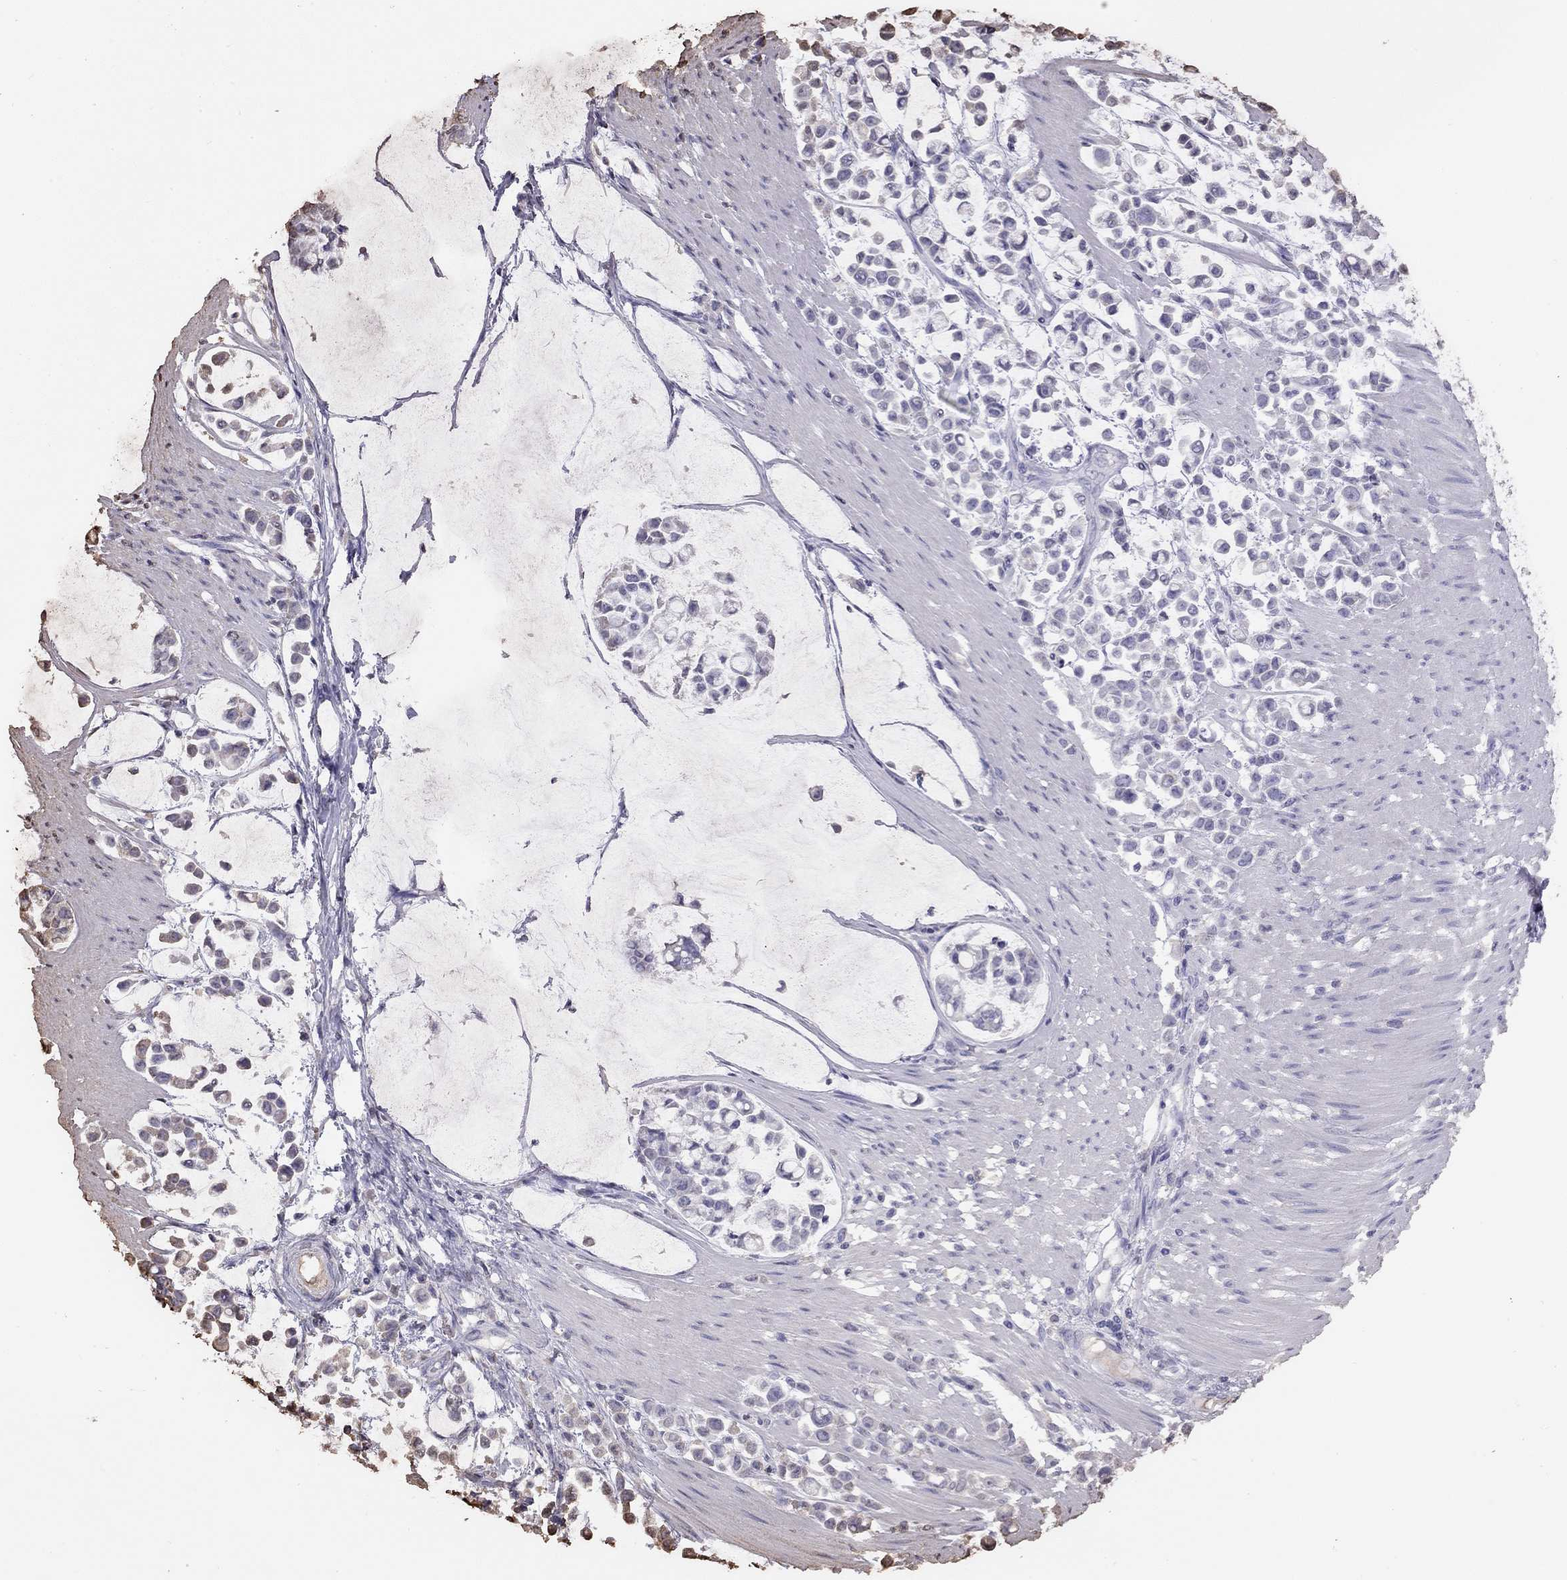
{"staining": {"intensity": "negative", "quantity": "none", "location": "none"}, "tissue": "stomach cancer", "cell_type": "Tumor cells", "image_type": "cancer", "snomed": [{"axis": "morphology", "description": "Adenocarcinoma, NOS"}, {"axis": "topography", "description": "Stomach"}], "caption": "The immunohistochemistry (IHC) image has no significant expression in tumor cells of stomach cancer tissue. Brightfield microscopy of immunohistochemistry (IHC) stained with DAB (brown) and hematoxylin (blue), captured at high magnification.", "gene": "SUN3", "patient": {"sex": "male", "age": 82}}